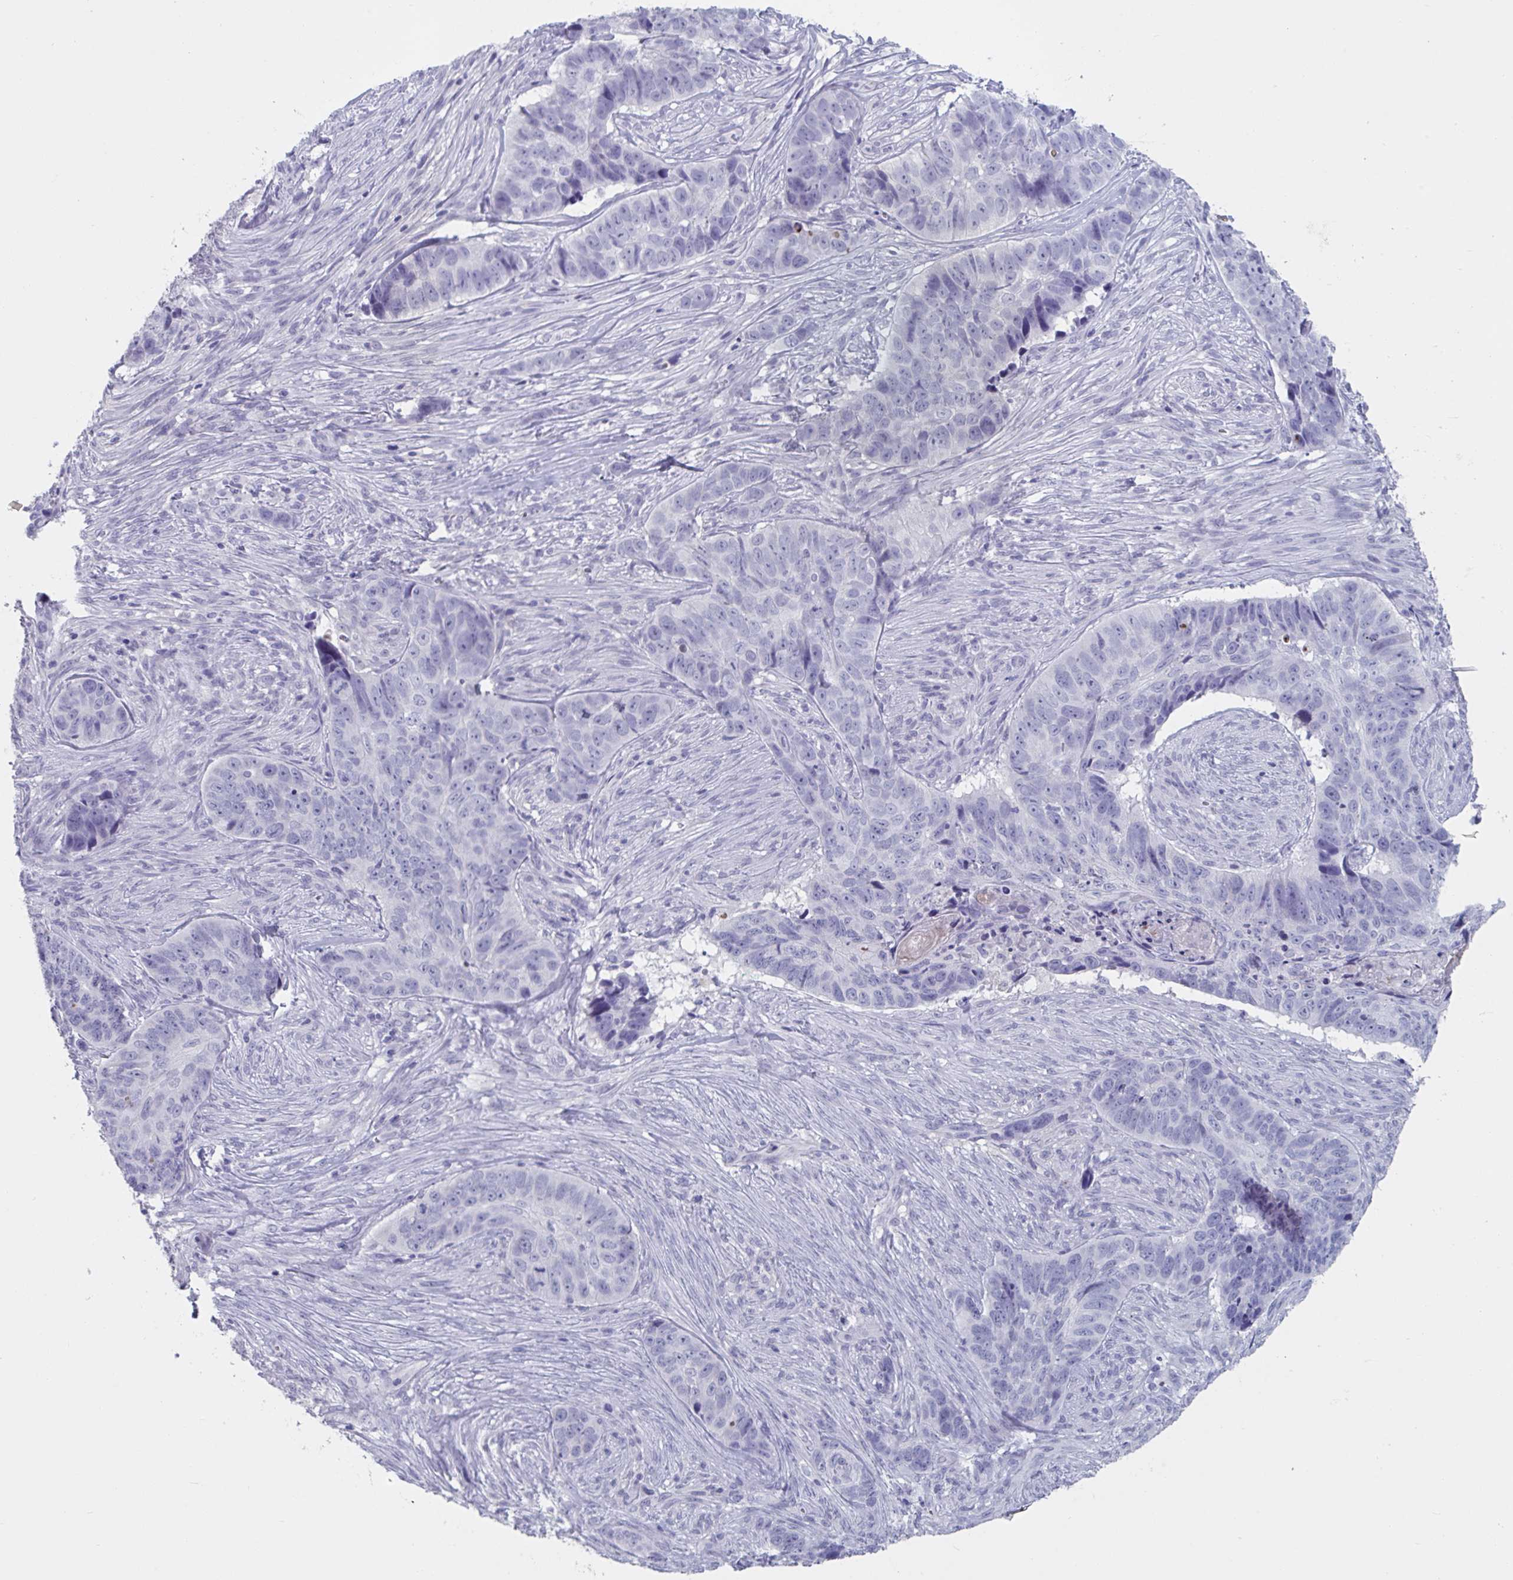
{"staining": {"intensity": "negative", "quantity": "none", "location": "none"}, "tissue": "skin cancer", "cell_type": "Tumor cells", "image_type": "cancer", "snomed": [{"axis": "morphology", "description": "Basal cell carcinoma"}, {"axis": "topography", "description": "Skin"}], "caption": "A high-resolution micrograph shows immunohistochemistry staining of skin cancer, which reveals no significant positivity in tumor cells.", "gene": "NDUFC2", "patient": {"sex": "female", "age": 82}}